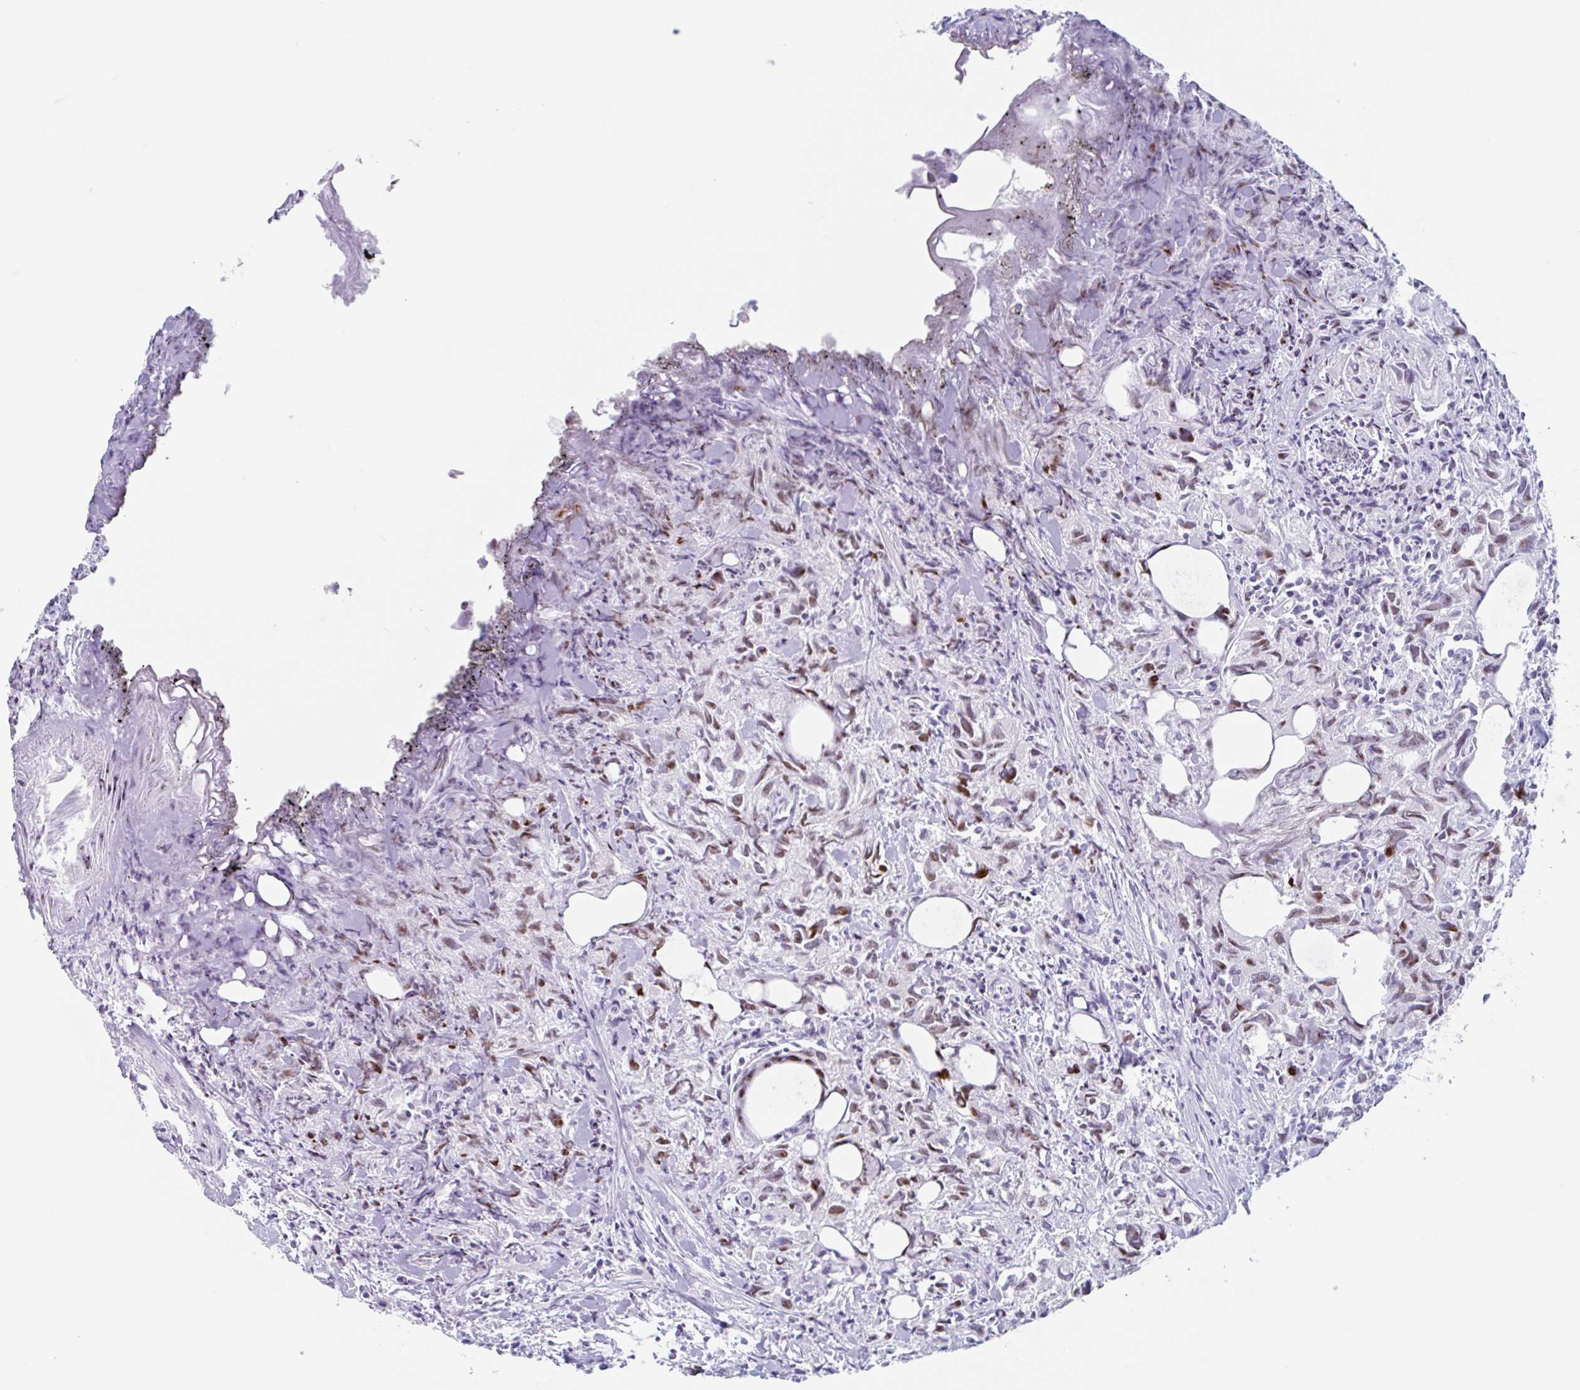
{"staining": {"intensity": "moderate", "quantity": ">75%", "location": "nuclear"}, "tissue": "urothelial cancer", "cell_type": "Tumor cells", "image_type": "cancer", "snomed": [{"axis": "morphology", "description": "Urothelial carcinoma, High grade"}, {"axis": "topography", "description": "Urinary bladder"}], "caption": "About >75% of tumor cells in urothelial cancer exhibit moderate nuclear protein staining as visualized by brown immunohistochemical staining.", "gene": "LENG9", "patient": {"sex": "female", "age": 75}}